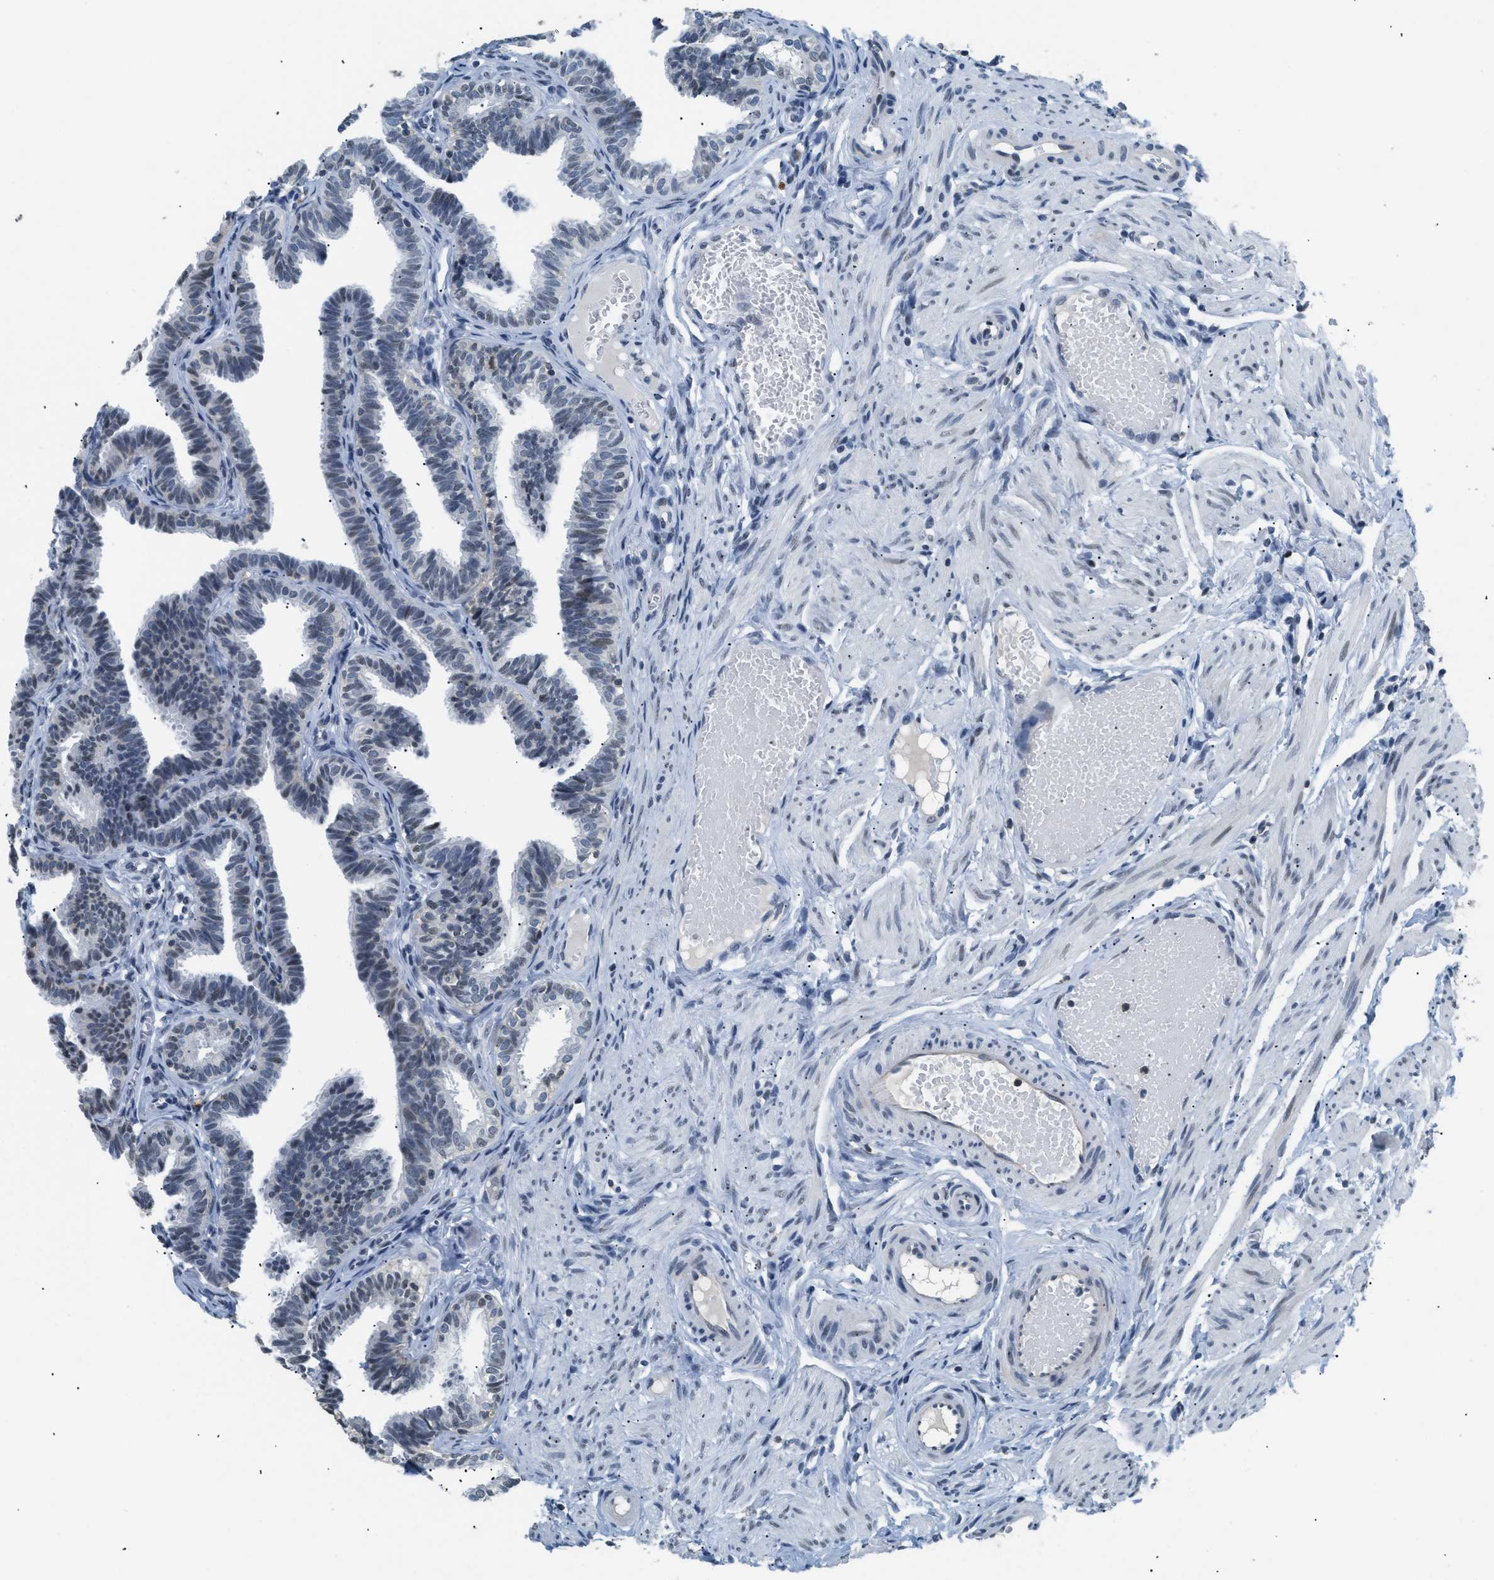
{"staining": {"intensity": "weak", "quantity": "<25%", "location": "nuclear"}, "tissue": "fallopian tube", "cell_type": "Glandular cells", "image_type": "normal", "snomed": [{"axis": "morphology", "description": "Normal tissue, NOS"}, {"axis": "topography", "description": "Fallopian tube"}, {"axis": "topography", "description": "Ovary"}], "caption": "Glandular cells show no significant expression in benign fallopian tube.", "gene": "KCNC3", "patient": {"sex": "female", "age": 23}}